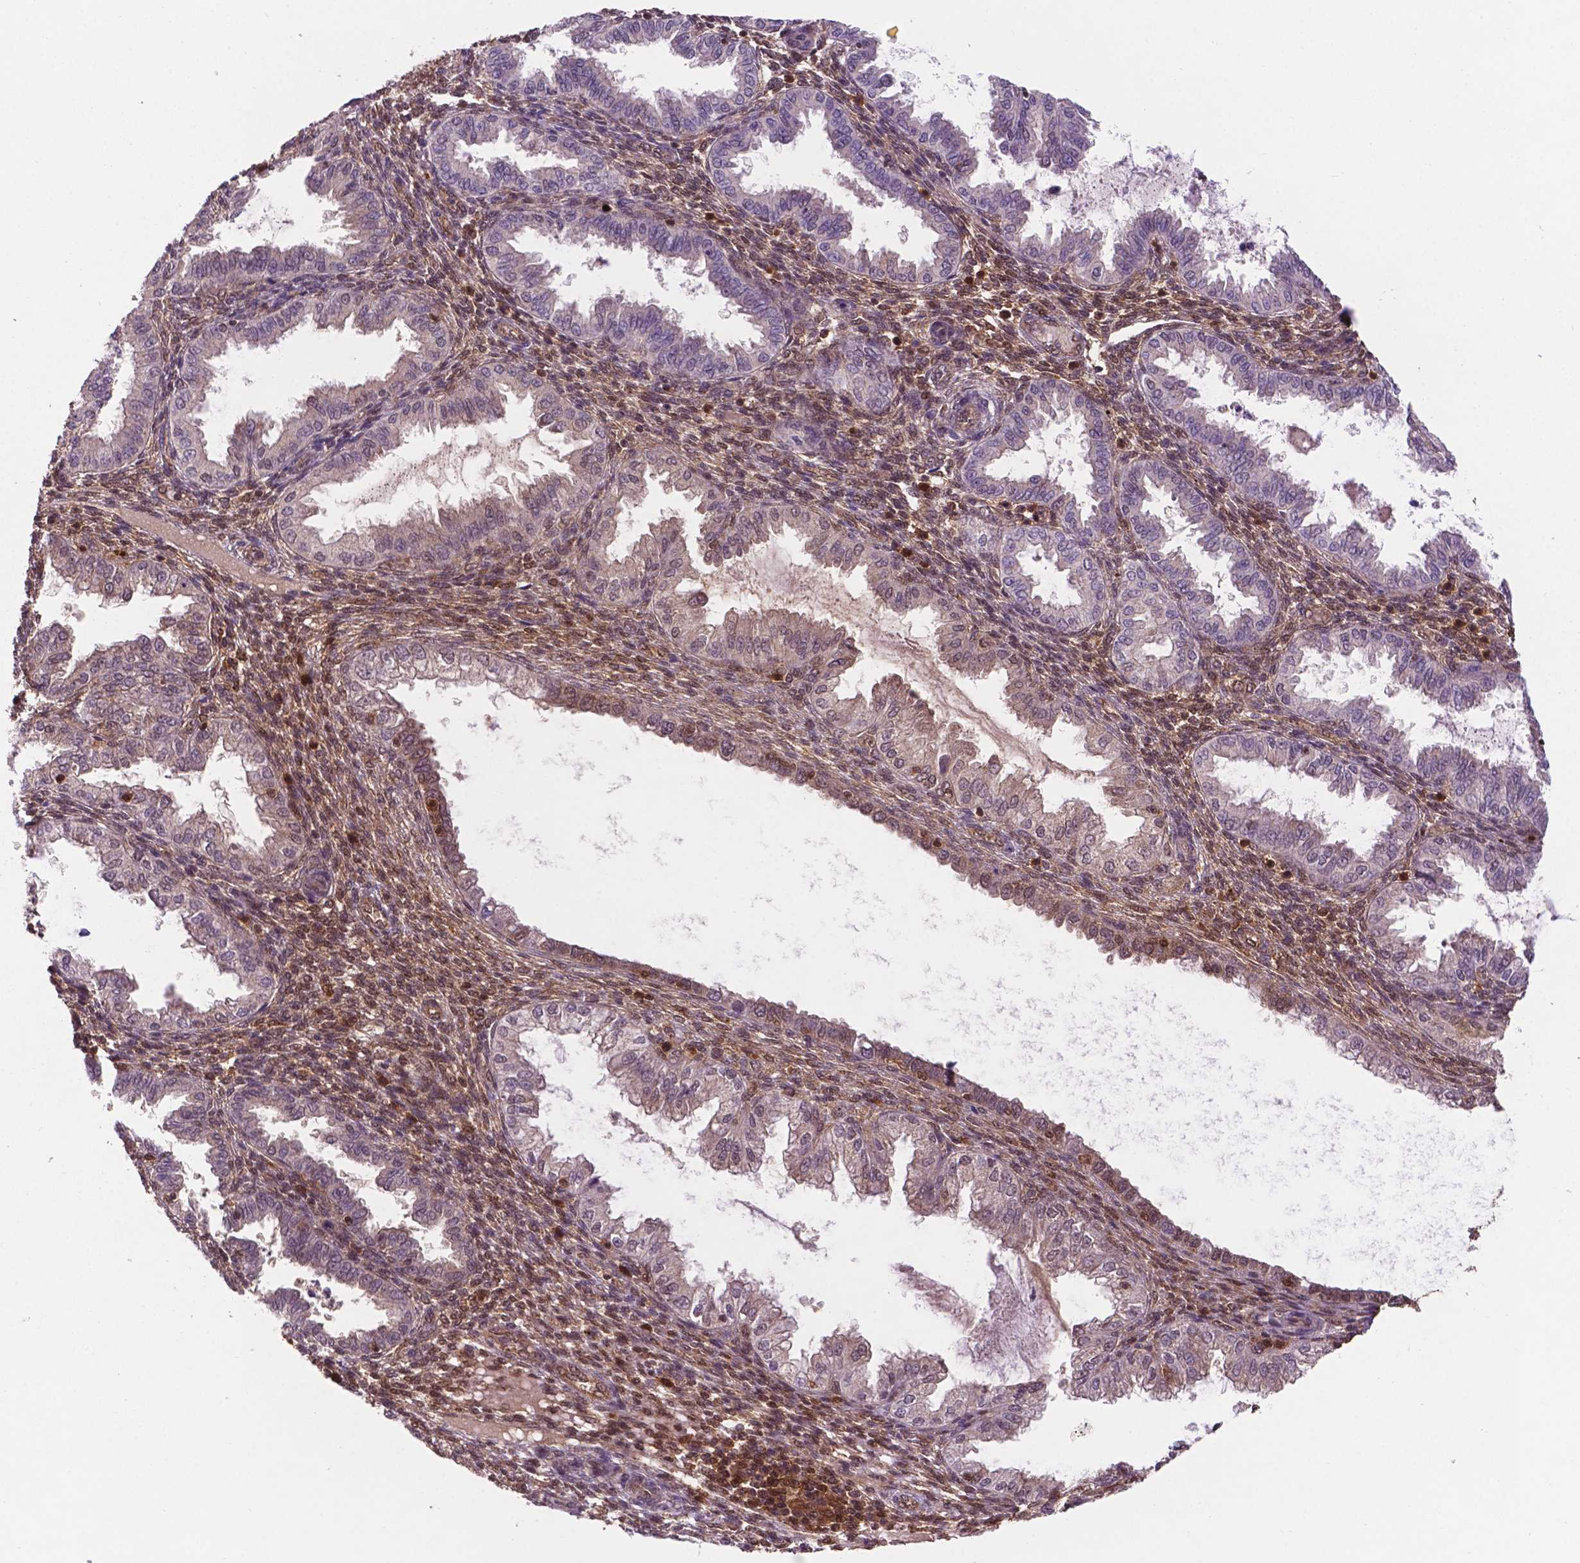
{"staining": {"intensity": "moderate", "quantity": "25%-75%", "location": "cytoplasmic/membranous,nuclear"}, "tissue": "endometrium", "cell_type": "Cells in endometrial stroma", "image_type": "normal", "snomed": [{"axis": "morphology", "description": "Normal tissue, NOS"}, {"axis": "topography", "description": "Endometrium"}], "caption": "DAB (3,3'-diaminobenzidine) immunohistochemical staining of benign human endometrium demonstrates moderate cytoplasmic/membranous,nuclear protein staining in about 25%-75% of cells in endometrial stroma.", "gene": "UBE2L6", "patient": {"sex": "female", "age": 33}}